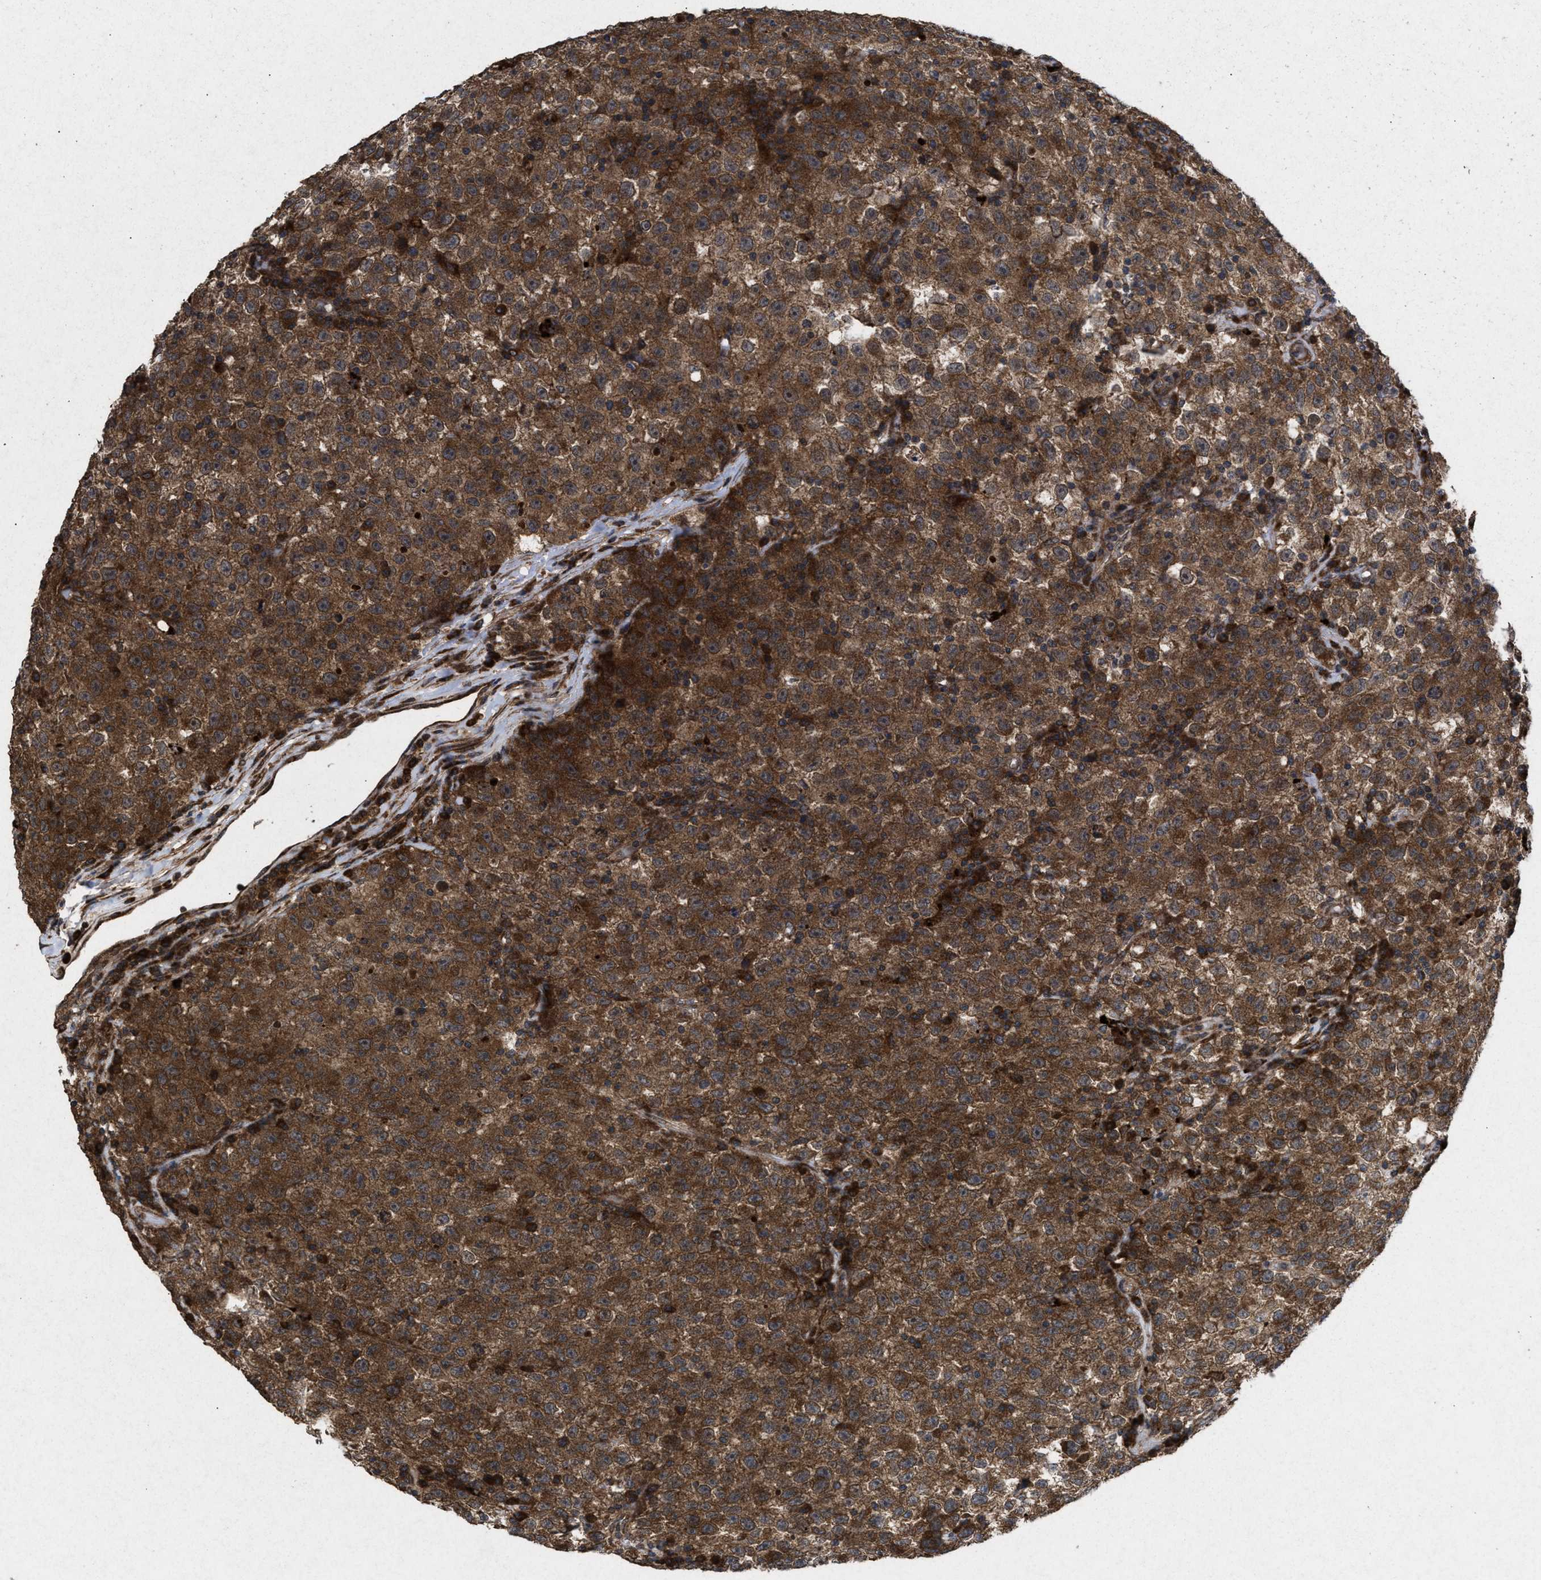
{"staining": {"intensity": "moderate", "quantity": ">75%", "location": "cytoplasmic/membranous"}, "tissue": "testis cancer", "cell_type": "Tumor cells", "image_type": "cancer", "snomed": [{"axis": "morphology", "description": "Seminoma, NOS"}, {"axis": "topography", "description": "Testis"}], "caption": "Immunohistochemistry (IHC) histopathology image of testis cancer stained for a protein (brown), which shows medium levels of moderate cytoplasmic/membranous expression in approximately >75% of tumor cells.", "gene": "MSI2", "patient": {"sex": "male", "age": 22}}